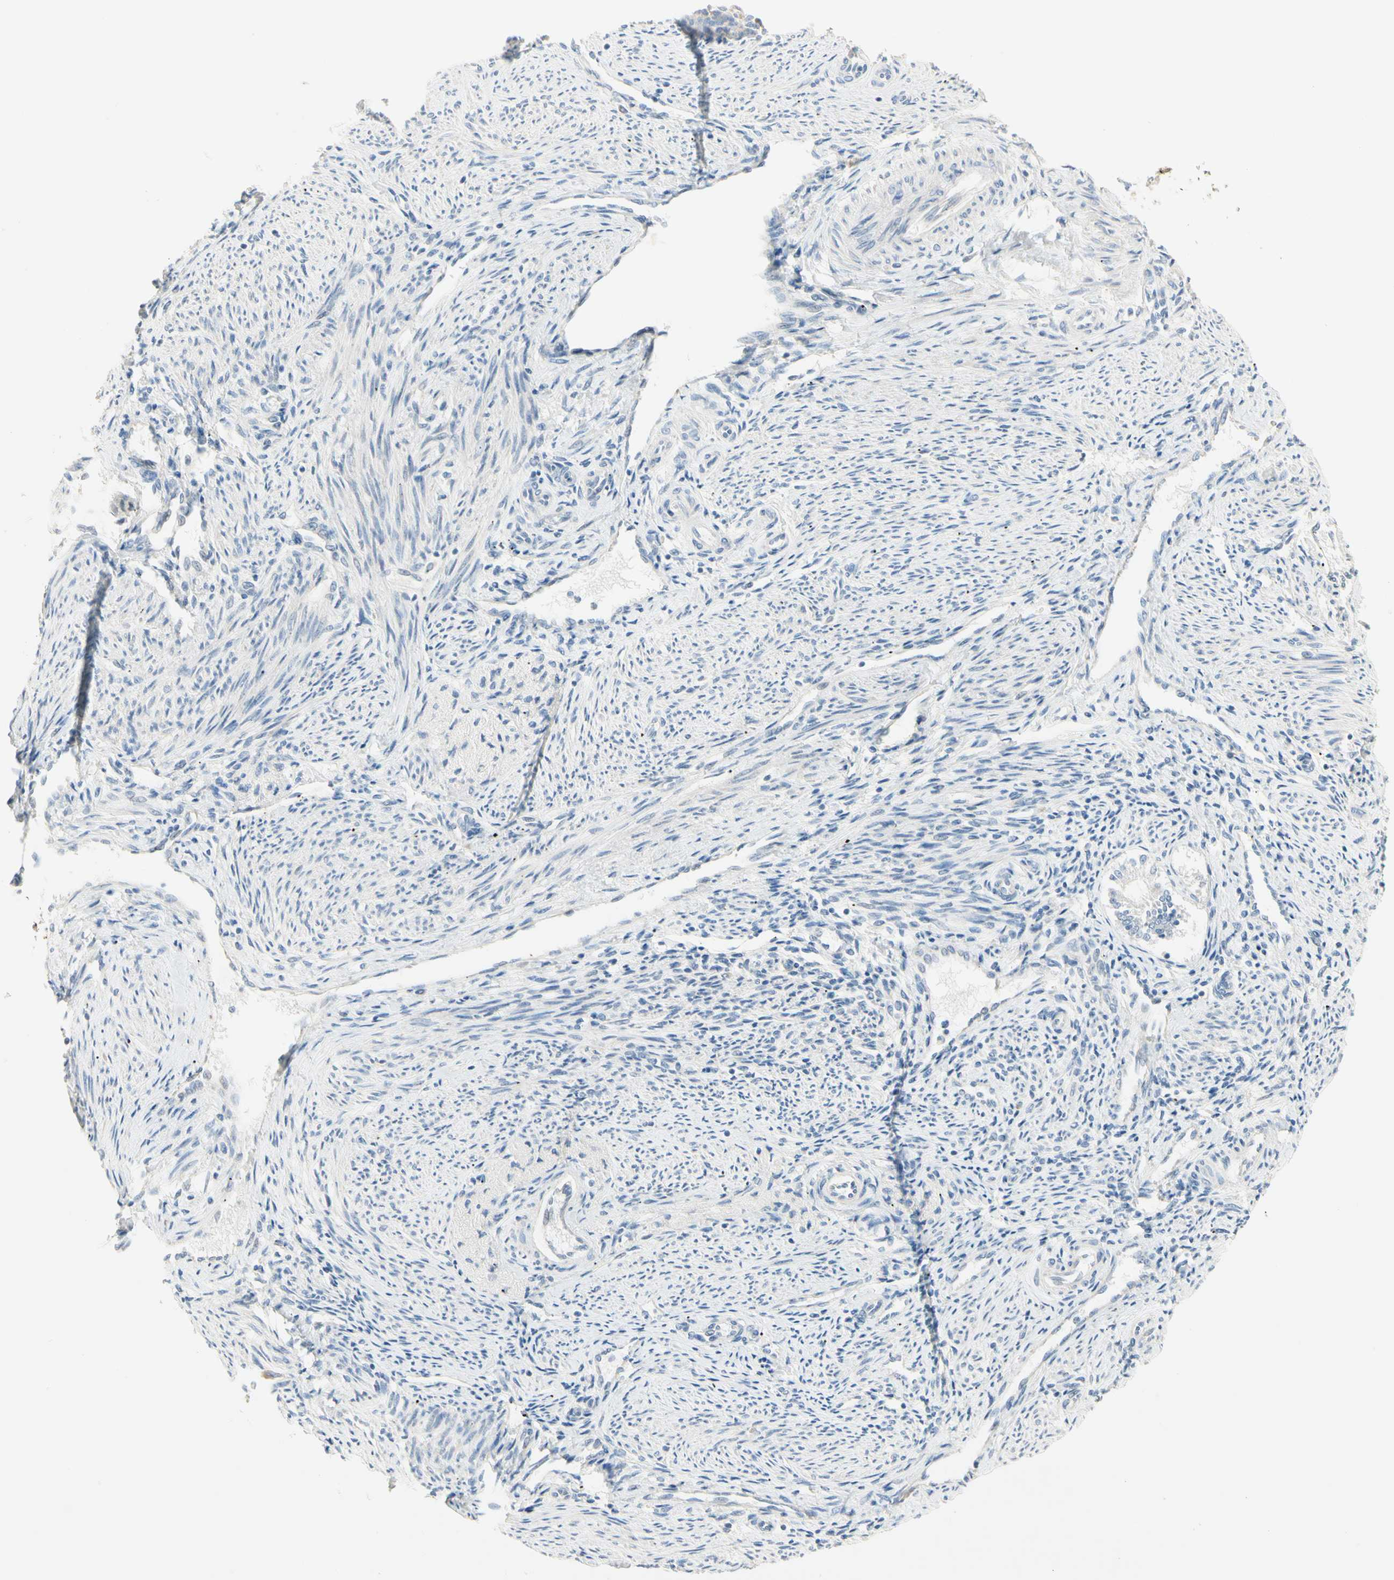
{"staining": {"intensity": "negative", "quantity": "none", "location": "none"}, "tissue": "endometrium", "cell_type": "Cells in endometrial stroma", "image_type": "normal", "snomed": [{"axis": "morphology", "description": "Normal tissue, NOS"}, {"axis": "topography", "description": "Endometrium"}], "caption": "Immunohistochemical staining of unremarkable endometrium exhibits no significant expression in cells in endometrial stroma. Brightfield microscopy of immunohistochemistry (IHC) stained with DAB (brown) and hematoxylin (blue), captured at high magnification.", "gene": "ALDH18A1", "patient": {"sex": "female", "age": 42}}